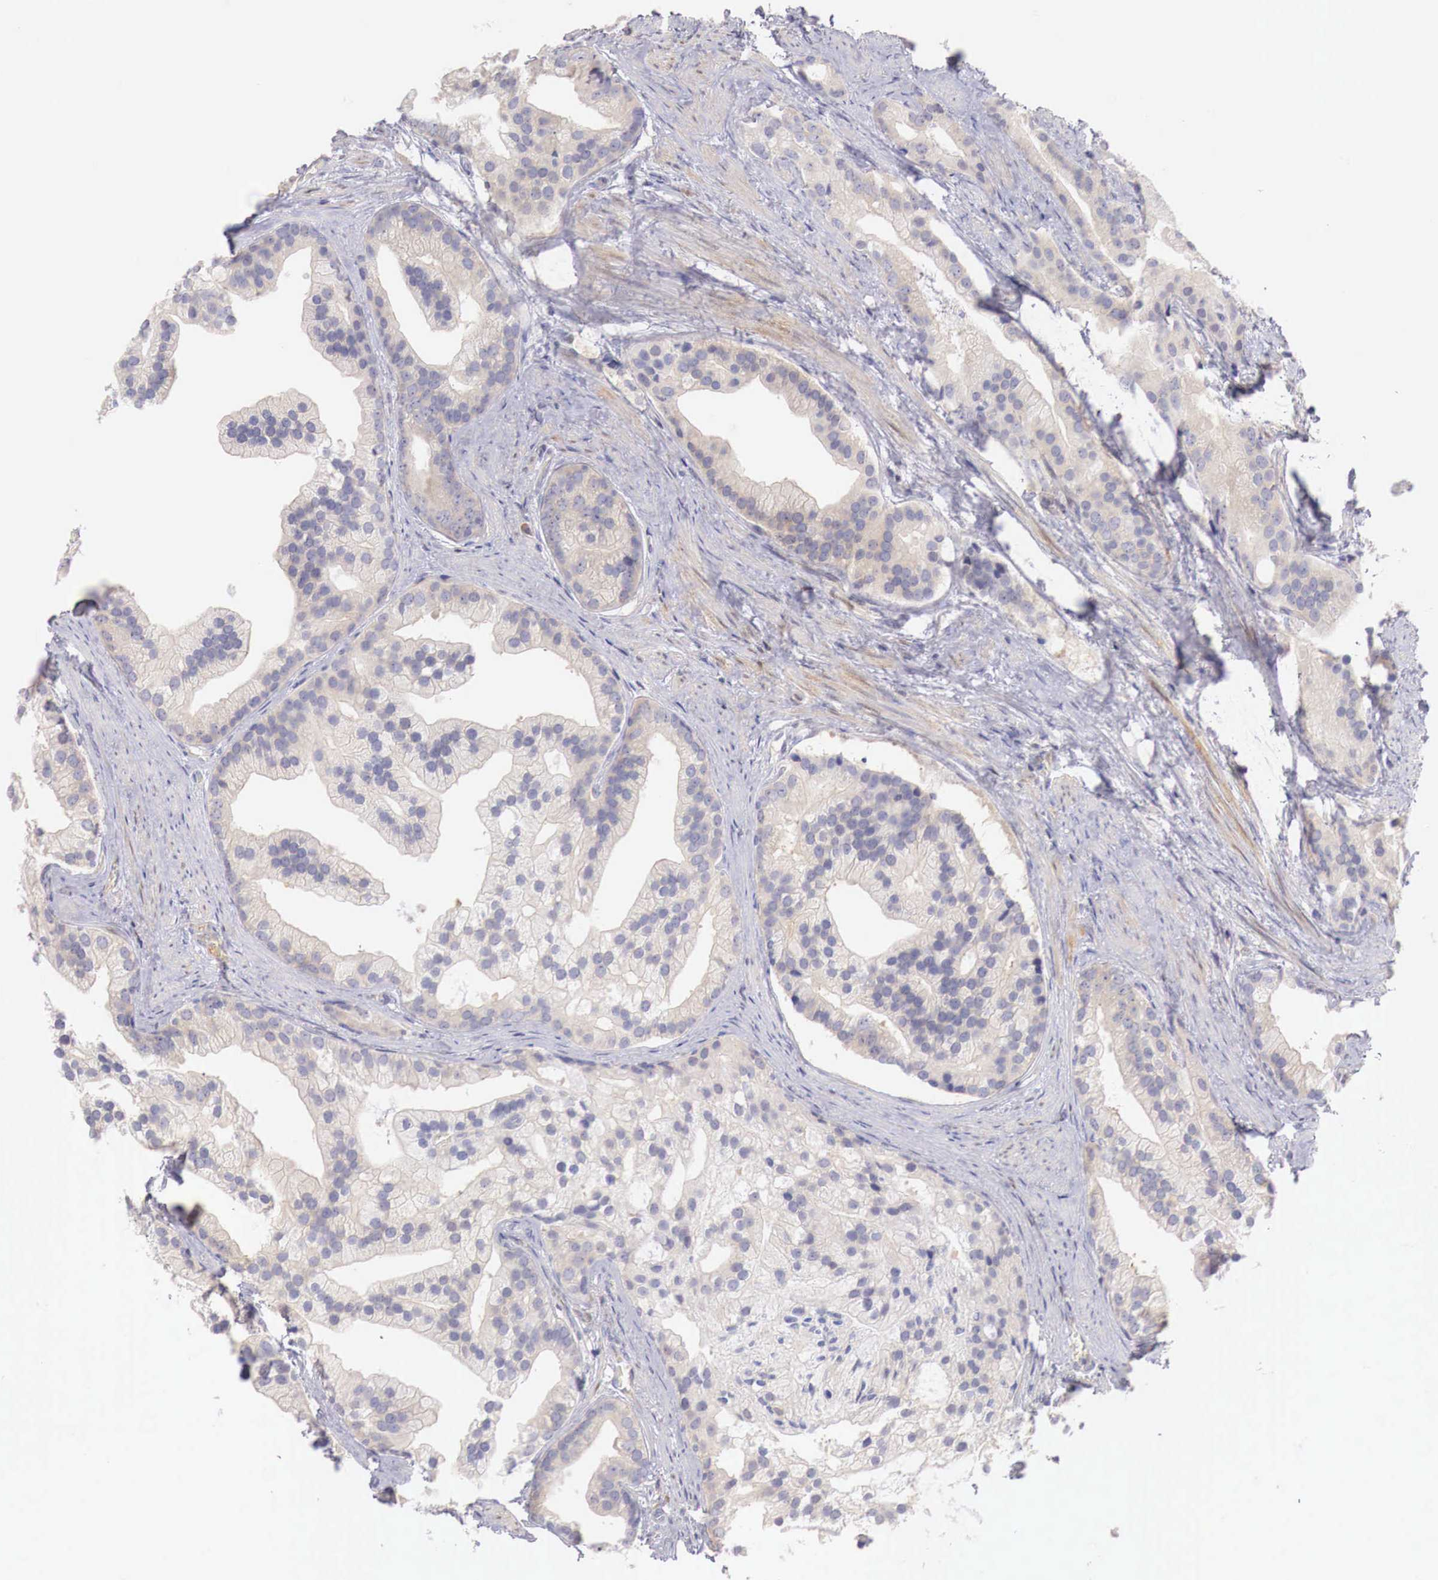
{"staining": {"intensity": "weak", "quantity": "25%-75%", "location": "cytoplasmic/membranous"}, "tissue": "prostate cancer", "cell_type": "Tumor cells", "image_type": "cancer", "snomed": [{"axis": "morphology", "description": "Adenocarcinoma, Medium grade"}, {"axis": "topography", "description": "Prostate"}], "caption": "This is an image of immunohistochemistry (IHC) staining of prostate cancer, which shows weak positivity in the cytoplasmic/membranous of tumor cells.", "gene": "CLCN5", "patient": {"sex": "male", "age": 65}}